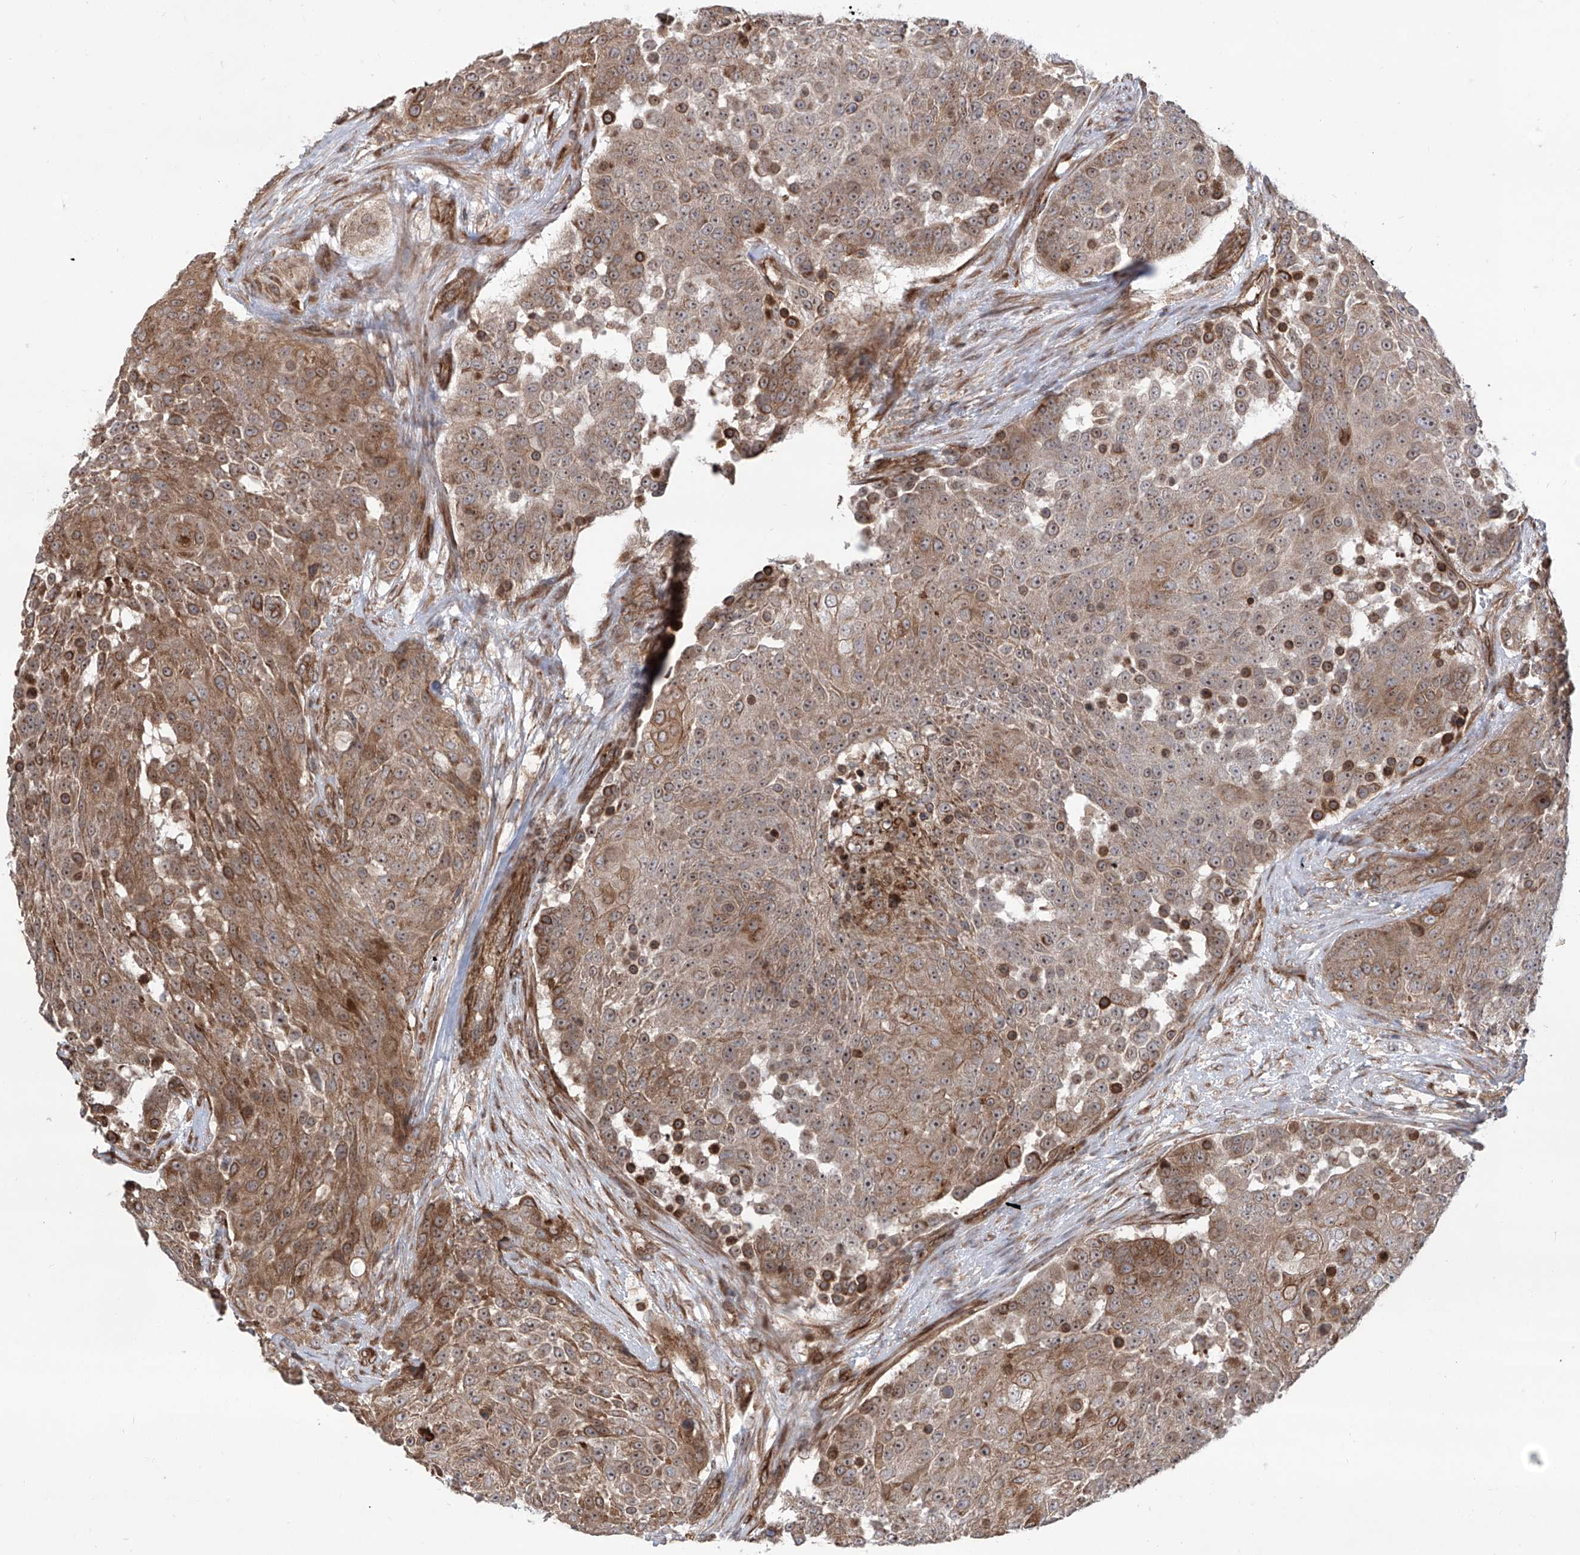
{"staining": {"intensity": "moderate", "quantity": ">75%", "location": "cytoplasmic/membranous"}, "tissue": "urothelial cancer", "cell_type": "Tumor cells", "image_type": "cancer", "snomed": [{"axis": "morphology", "description": "Urothelial carcinoma, High grade"}, {"axis": "topography", "description": "Urinary bladder"}], "caption": "Immunohistochemical staining of human high-grade urothelial carcinoma displays medium levels of moderate cytoplasmic/membranous staining in approximately >75% of tumor cells. (DAB (3,3'-diaminobenzidine) IHC, brown staining for protein, blue staining for nuclei).", "gene": "APAF1", "patient": {"sex": "female", "age": 63}}